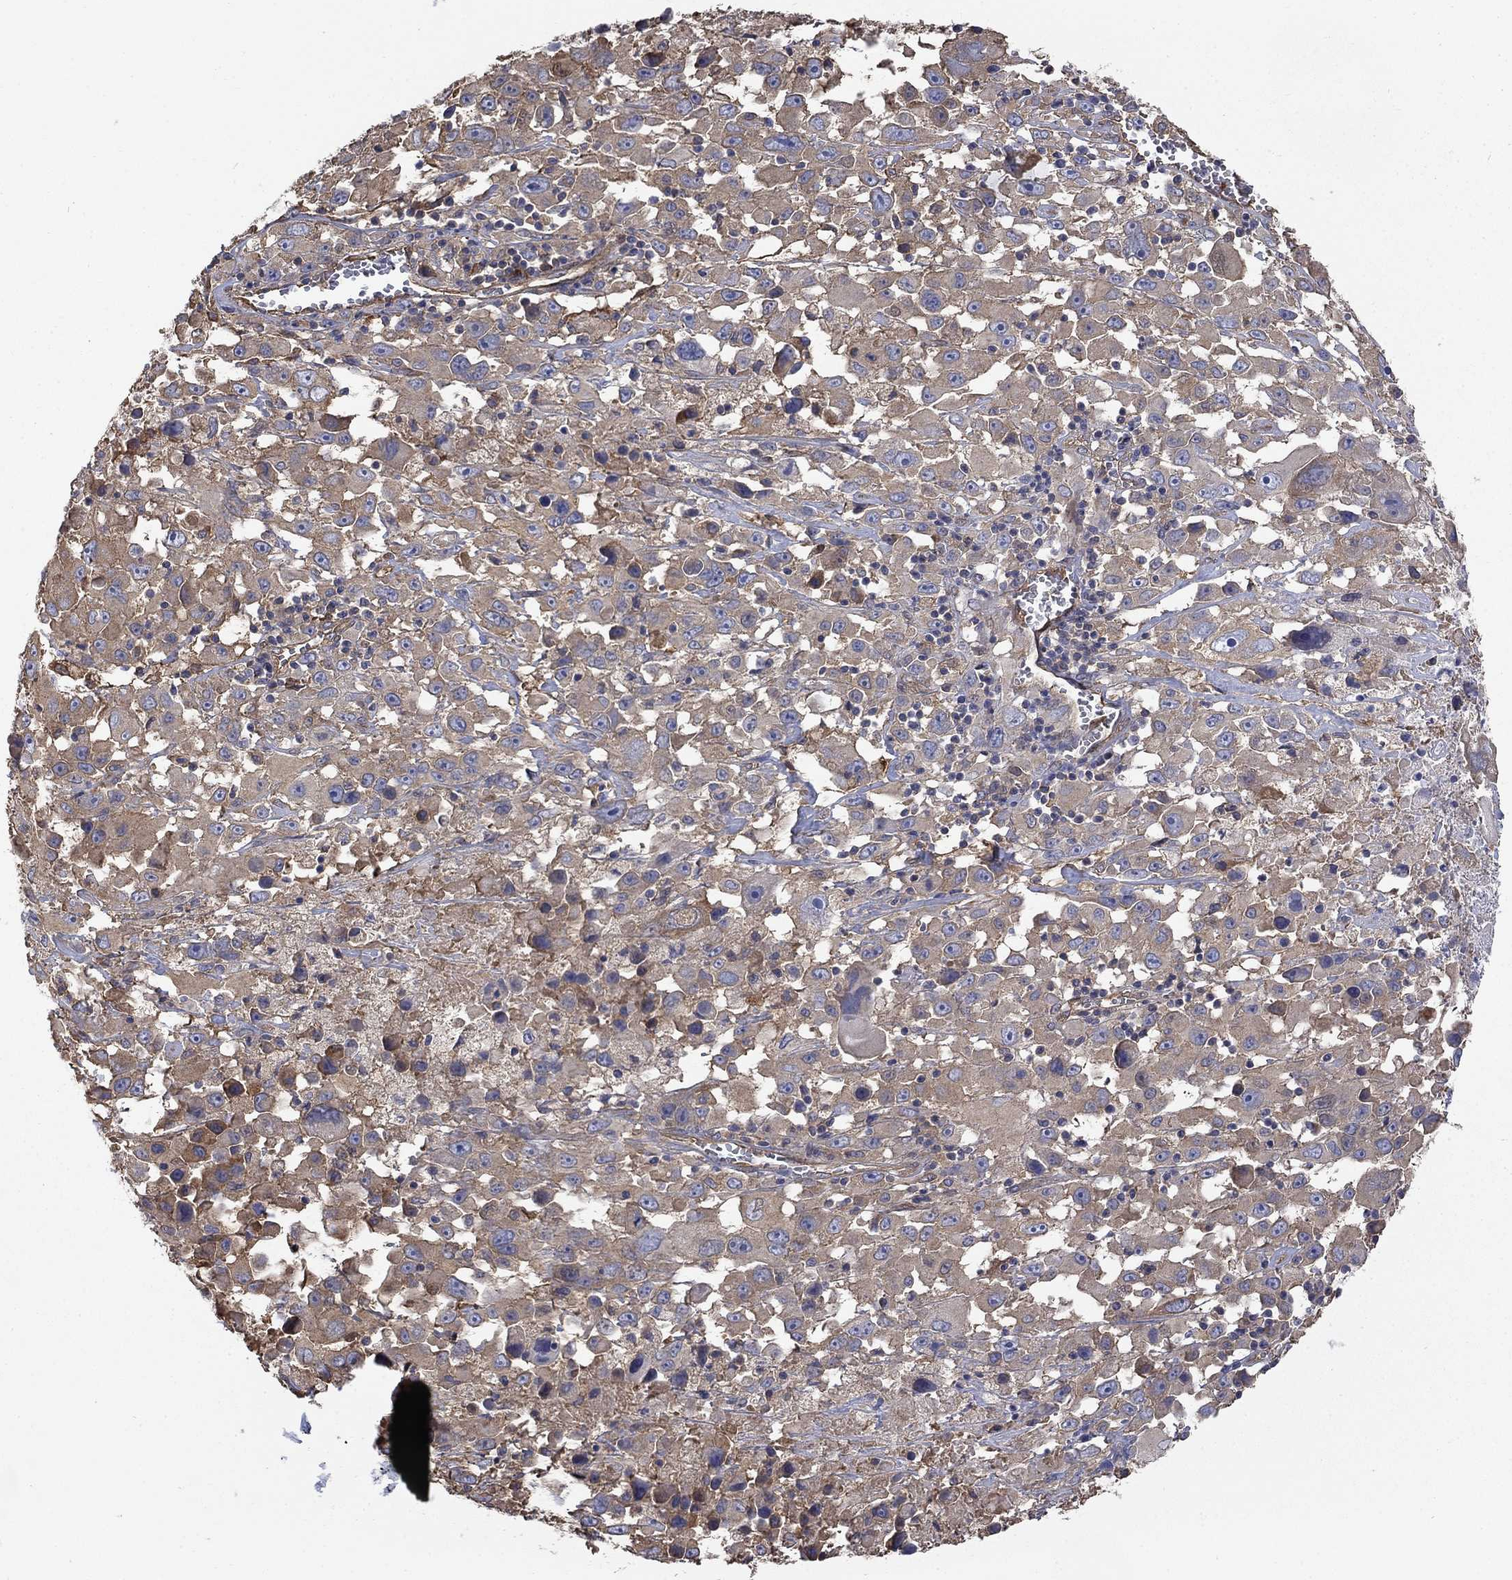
{"staining": {"intensity": "weak", "quantity": ">75%", "location": "cytoplasmic/membranous"}, "tissue": "melanoma", "cell_type": "Tumor cells", "image_type": "cancer", "snomed": [{"axis": "morphology", "description": "Malignant melanoma, Metastatic site"}, {"axis": "topography", "description": "Lymph node"}], "caption": "A brown stain highlights weak cytoplasmic/membranous positivity of a protein in melanoma tumor cells. The staining is performed using DAB brown chromogen to label protein expression. The nuclei are counter-stained blue using hematoxylin.", "gene": "DPYSL2", "patient": {"sex": "male", "age": 50}}